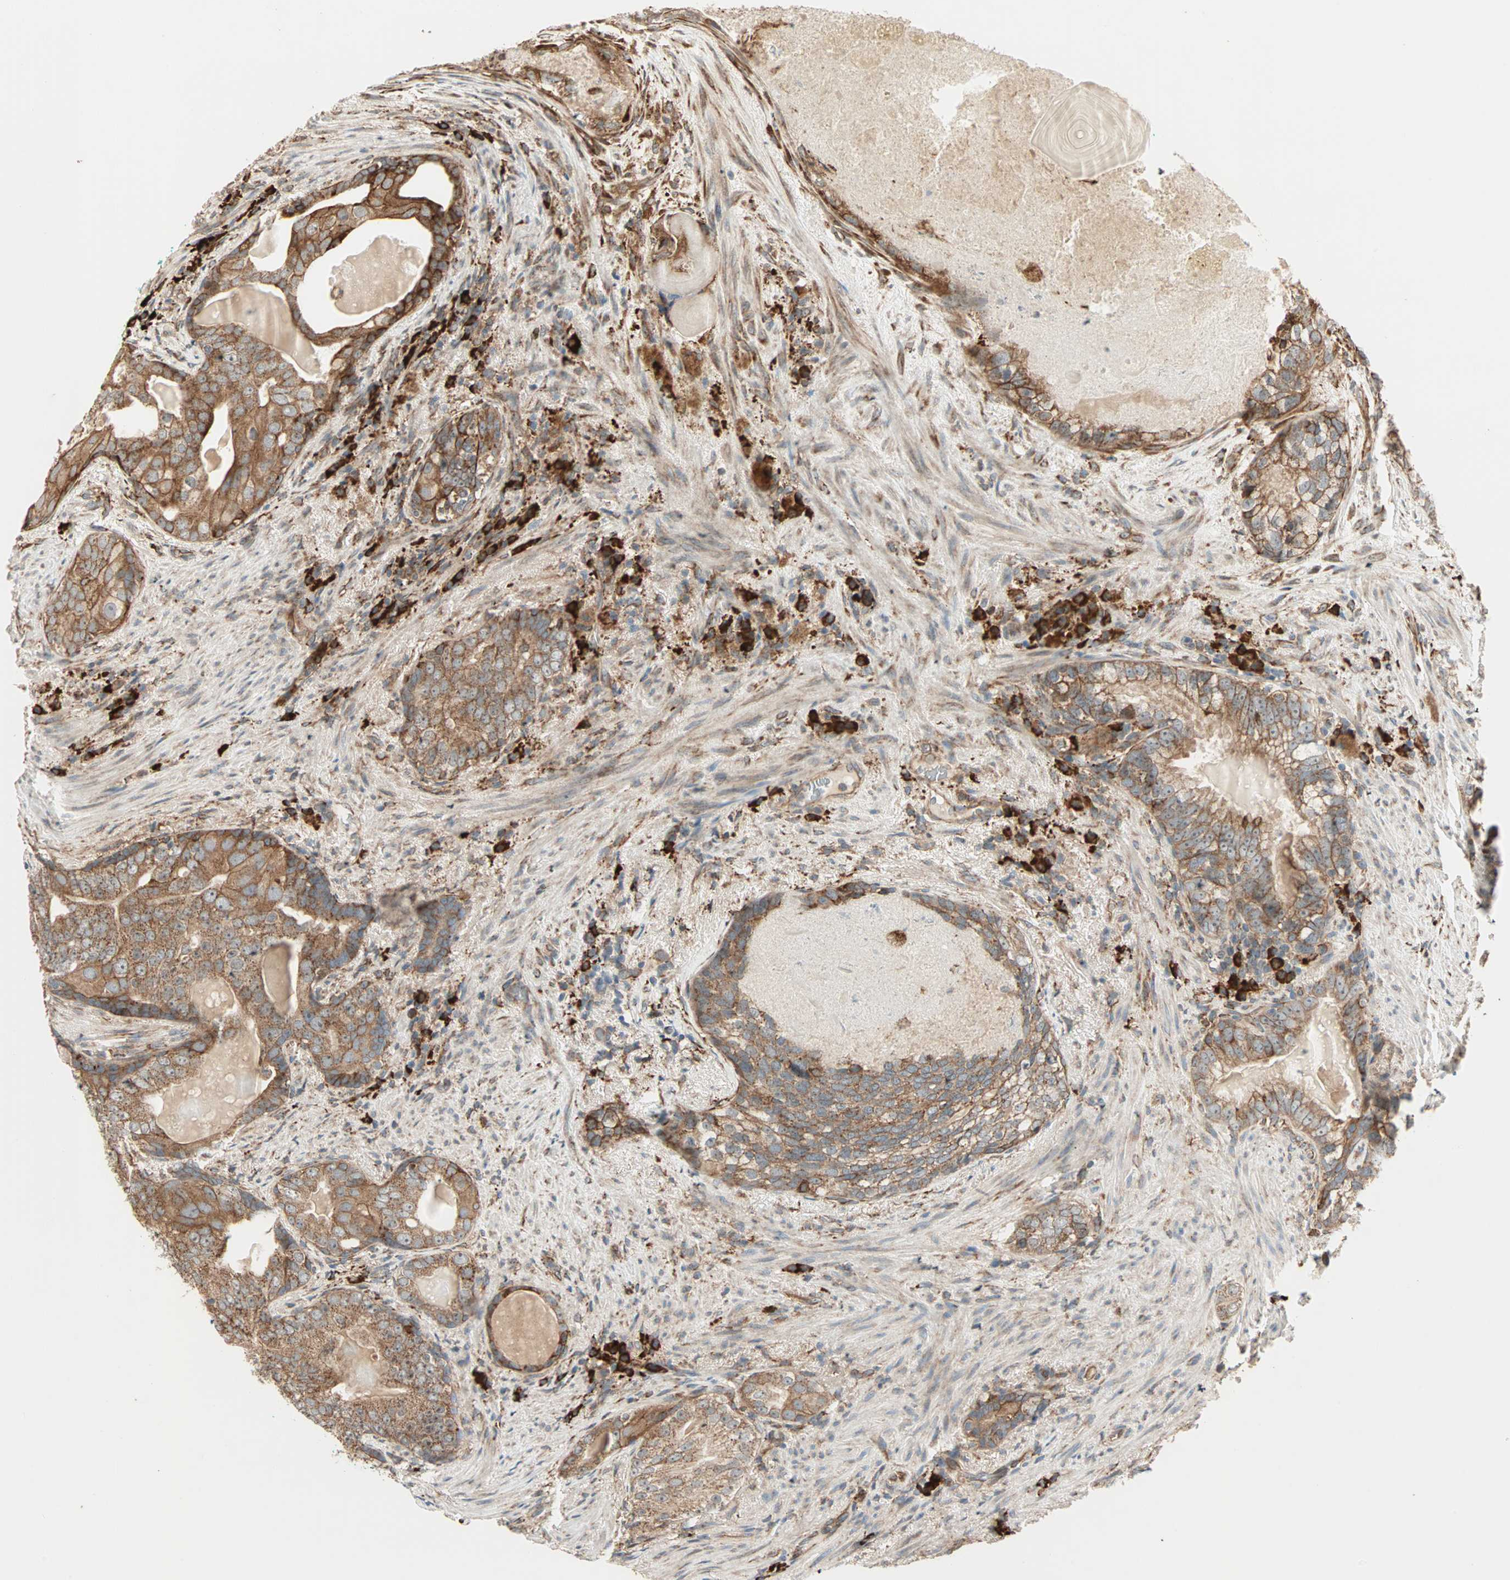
{"staining": {"intensity": "strong", "quantity": ">75%", "location": "cytoplasmic/membranous"}, "tissue": "prostate cancer", "cell_type": "Tumor cells", "image_type": "cancer", "snomed": [{"axis": "morphology", "description": "Adenocarcinoma, High grade"}, {"axis": "topography", "description": "Prostate"}], "caption": "DAB immunohistochemical staining of human prostate cancer (high-grade adenocarcinoma) reveals strong cytoplasmic/membranous protein staining in about >75% of tumor cells. (IHC, brightfield microscopy, high magnification).", "gene": "P4HA1", "patient": {"sex": "male", "age": 66}}